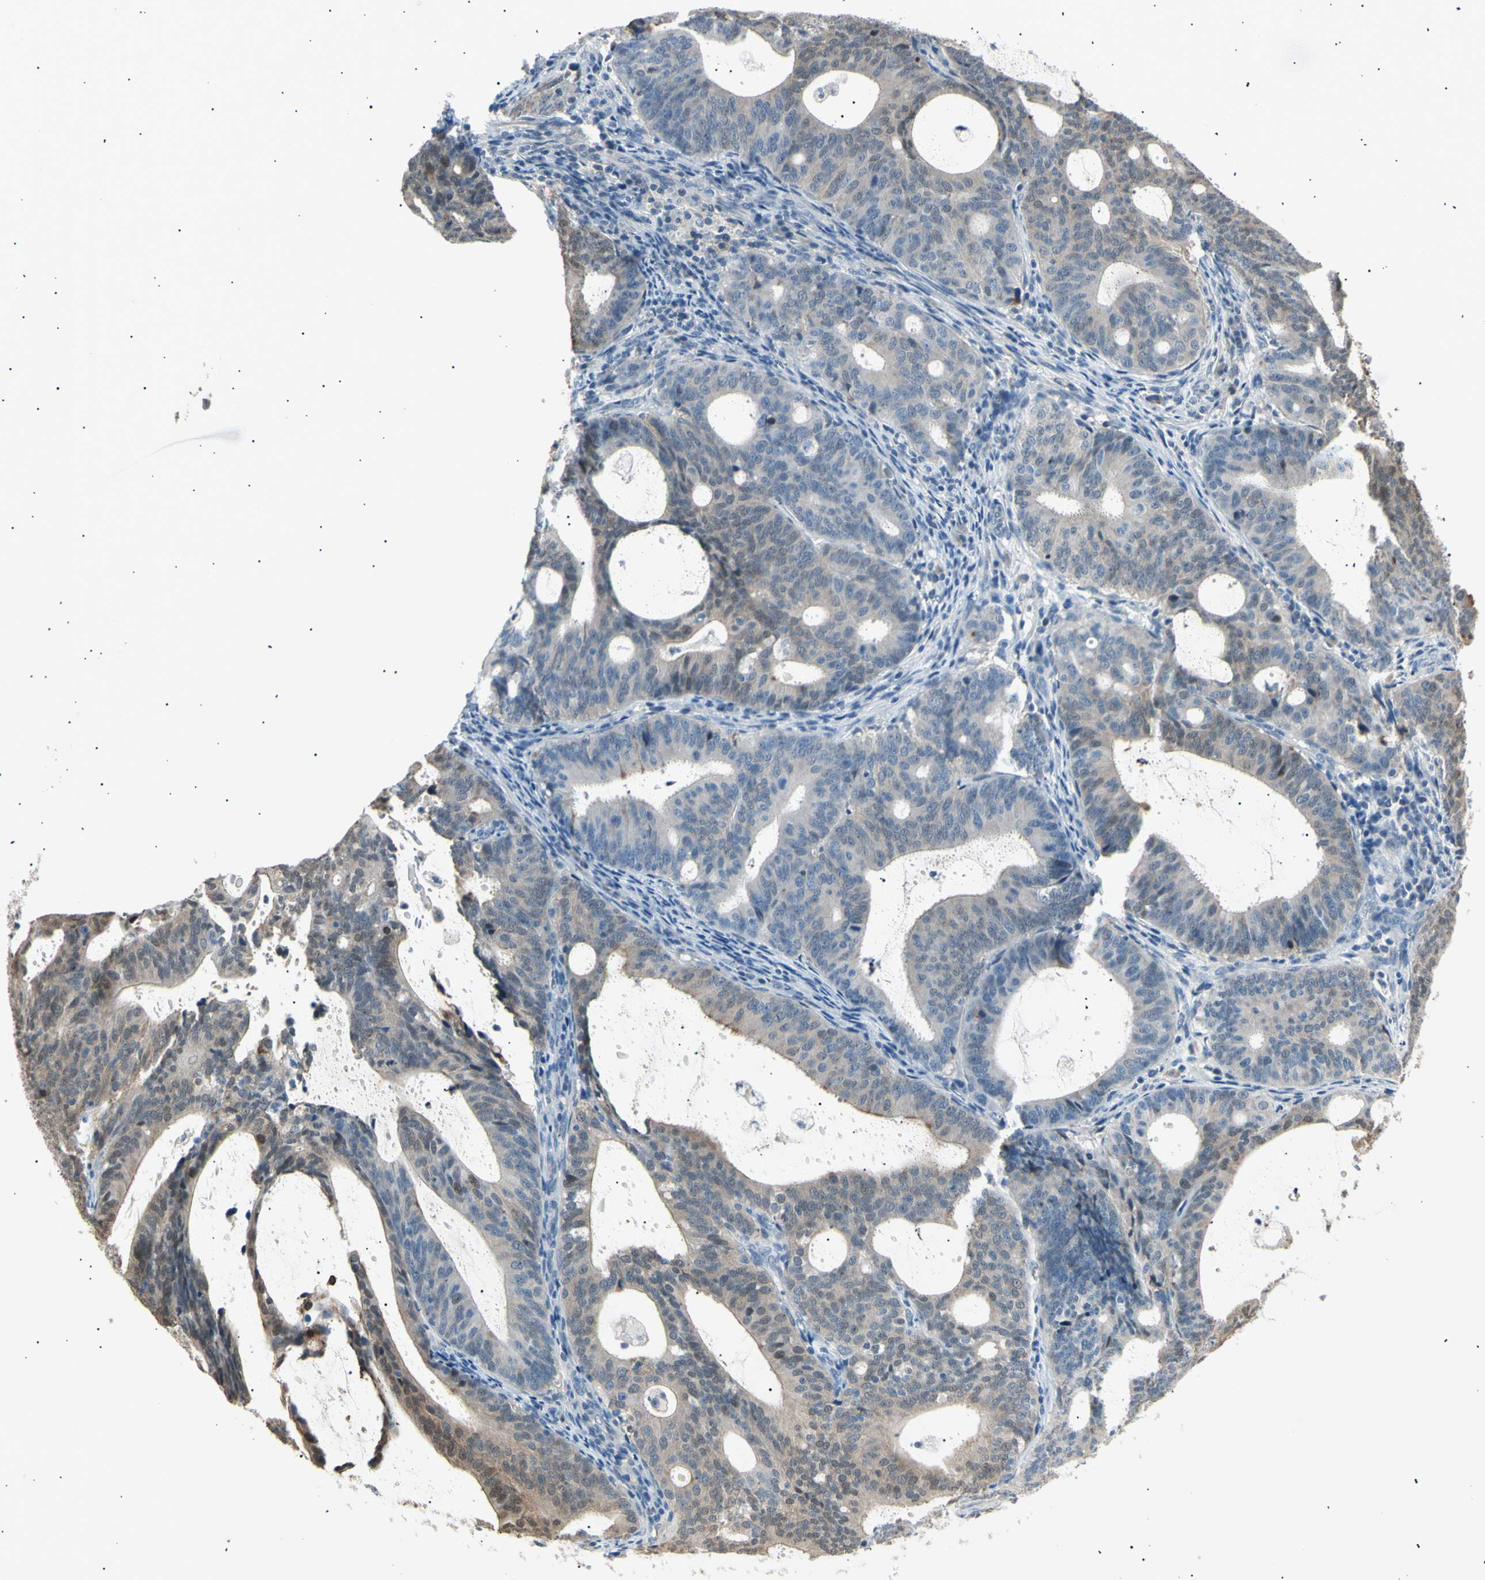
{"staining": {"intensity": "weak", "quantity": "25%-75%", "location": "cytoplasmic/membranous"}, "tissue": "endometrial cancer", "cell_type": "Tumor cells", "image_type": "cancer", "snomed": [{"axis": "morphology", "description": "Adenocarcinoma, NOS"}, {"axis": "topography", "description": "Uterus"}], "caption": "This image reveals immunohistochemistry staining of endometrial adenocarcinoma, with low weak cytoplasmic/membranous positivity in about 25%-75% of tumor cells.", "gene": "LHPP", "patient": {"sex": "female", "age": 83}}